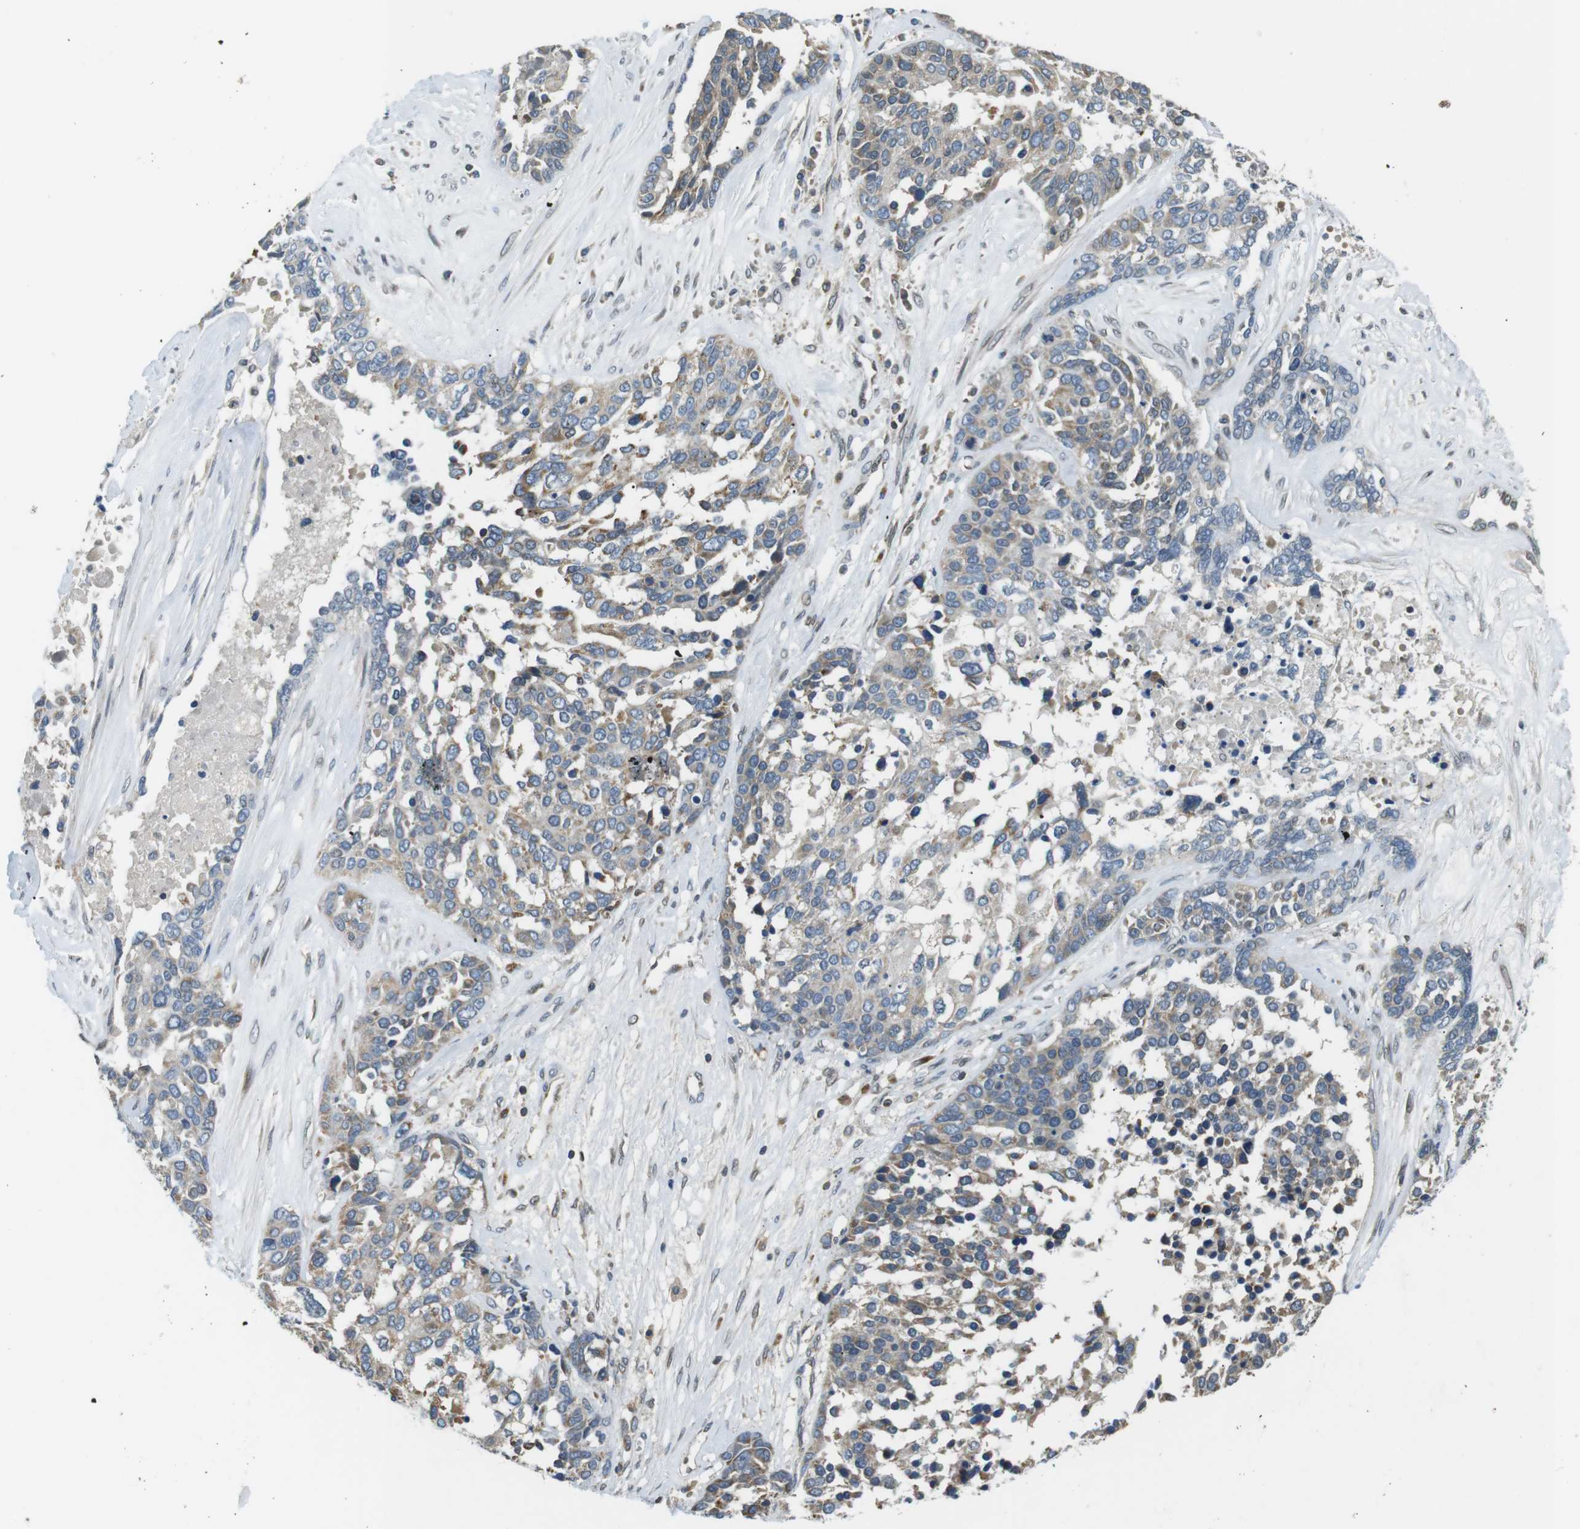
{"staining": {"intensity": "negative", "quantity": "none", "location": "none"}, "tissue": "ovarian cancer", "cell_type": "Tumor cells", "image_type": "cancer", "snomed": [{"axis": "morphology", "description": "Cystadenocarcinoma, serous, NOS"}, {"axis": "topography", "description": "Ovary"}], "caption": "This is a histopathology image of immunohistochemistry (IHC) staining of ovarian cancer (serous cystadenocarcinoma), which shows no expression in tumor cells. (Brightfield microscopy of DAB IHC at high magnification).", "gene": "TMX4", "patient": {"sex": "female", "age": 44}}